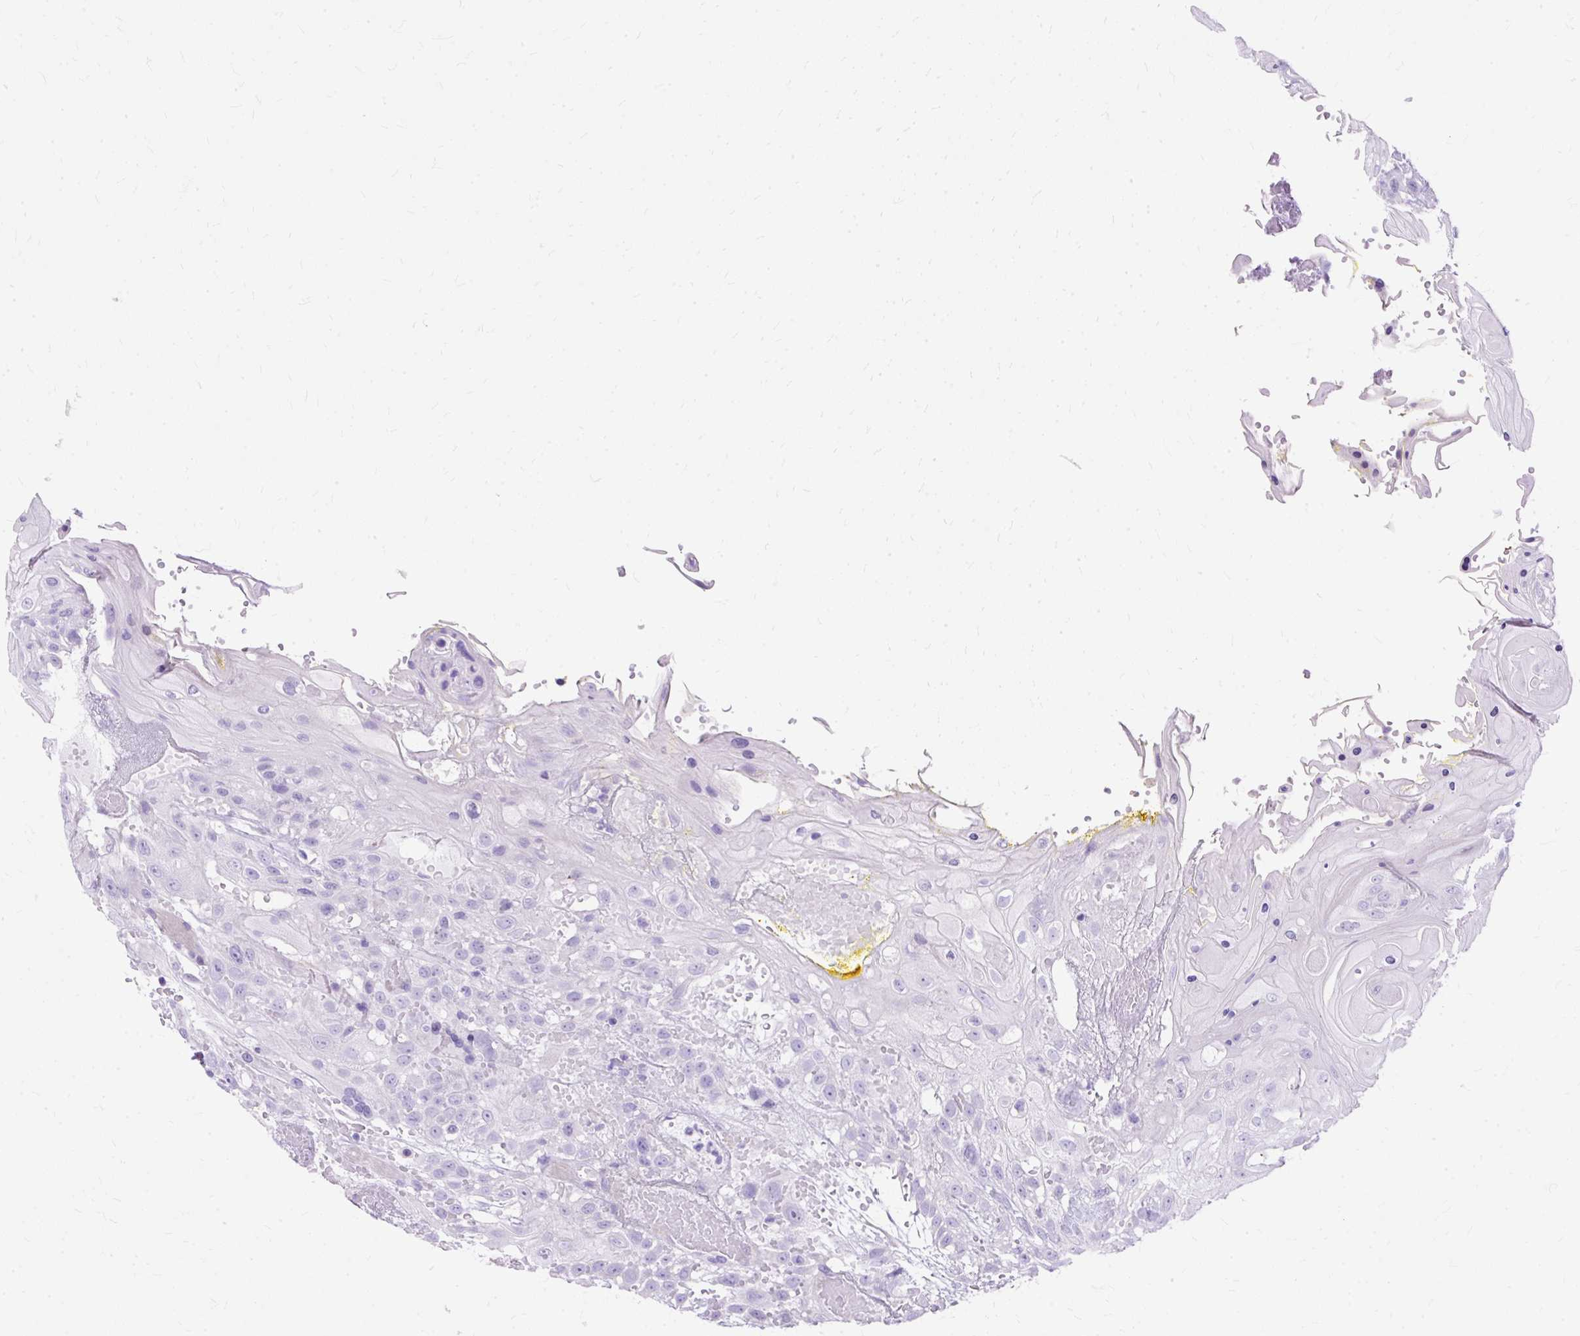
{"staining": {"intensity": "negative", "quantity": "none", "location": "none"}, "tissue": "head and neck cancer", "cell_type": "Tumor cells", "image_type": "cancer", "snomed": [{"axis": "morphology", "description": "Squamous cell carcinoma, NOS"}, {"axis": "topography", "description": "Head-Neck"}], "caption": "The photomicrograph shows no significant staining in tumor cells of head and neck cancer (squamous cell carcinoma). (DAB (3,3'-diaminobenzidine) immunohistochemistry, high magnification).", "gene": "MYO6", "patient": {"sex": "female", "age": 43}}